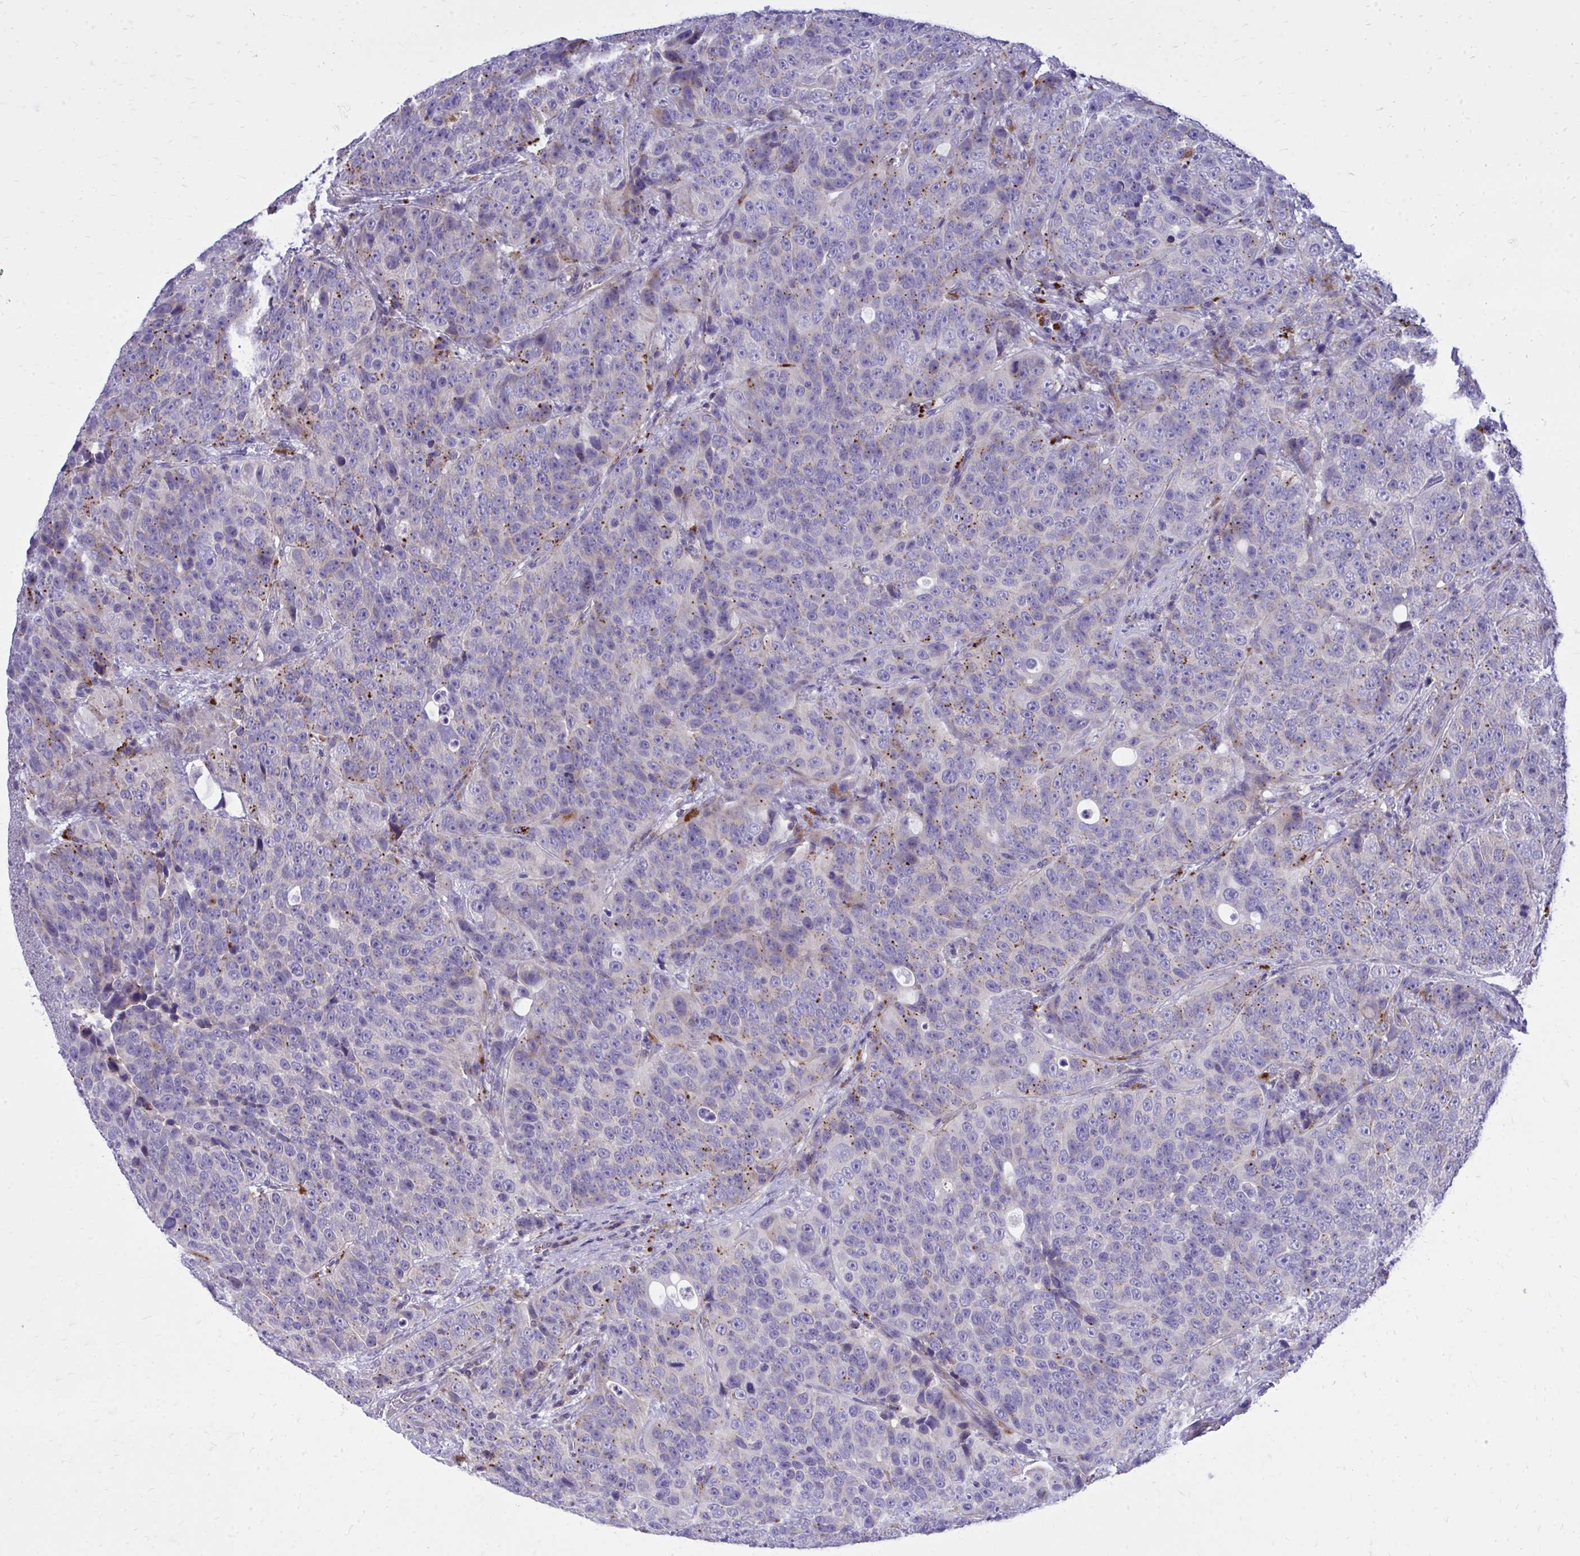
{"staining": {"intensity": "moderate", "quantity": "25%-75%", "location": "cytoplasmic/membranous"}, "tissue": "urothelial cancer", "cell_type": "Tumor cells", "image_type": "cancer", "snomed": [{"axis": "morphology", "description": "Urothelial carcinoma, NOS"}, {"axis": "topography", "description": "Urinary bladder"}], "caption": "This is an image of IHC staining of transitional cell carcinoma, which shows moderate staining in the cytoplasmic/membranous of tumor cells.", "gene": "TP53I11", "patient": {"sex": "male", "age": 52}}